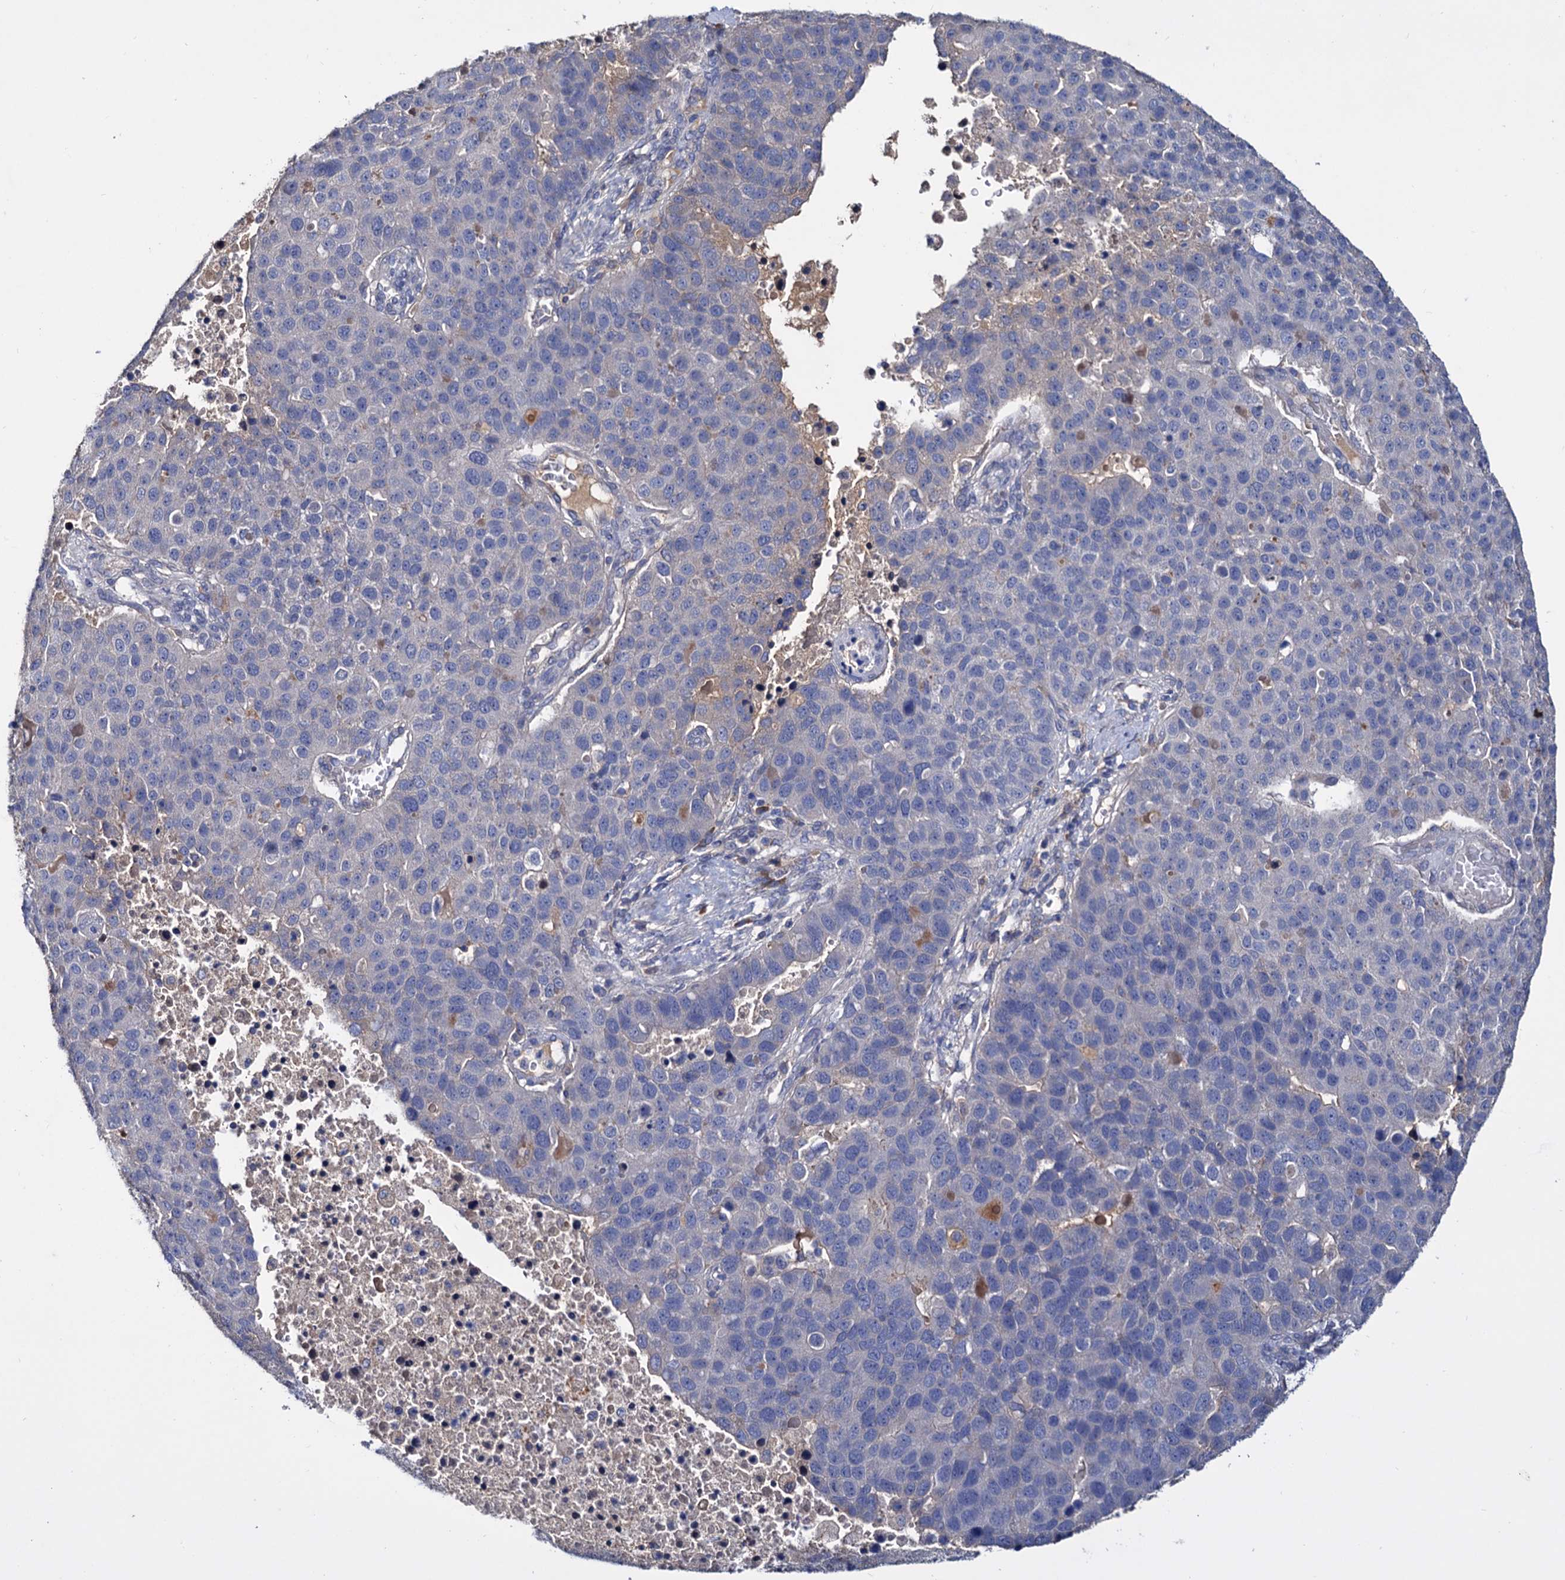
{"staining": {"intensity": "negative", "quantity": "none", "location": "none"}, "tissue": "pancreatic cancer", "cell_type": "Tumor cells", "image_type": "cancer", "snomed": [{"axis": "morphology", "description": "Adenocarcinoma, NOS"}, {"axis": "topography", "description": "Pancreas"}], "caption": "Adenocarcinoma (pancreatic) was stained to show a protein in brown. There is no significant positivity in tumor cells.", "gene": "NPAS4", "patient": {"sex": "female", "age": 61}}